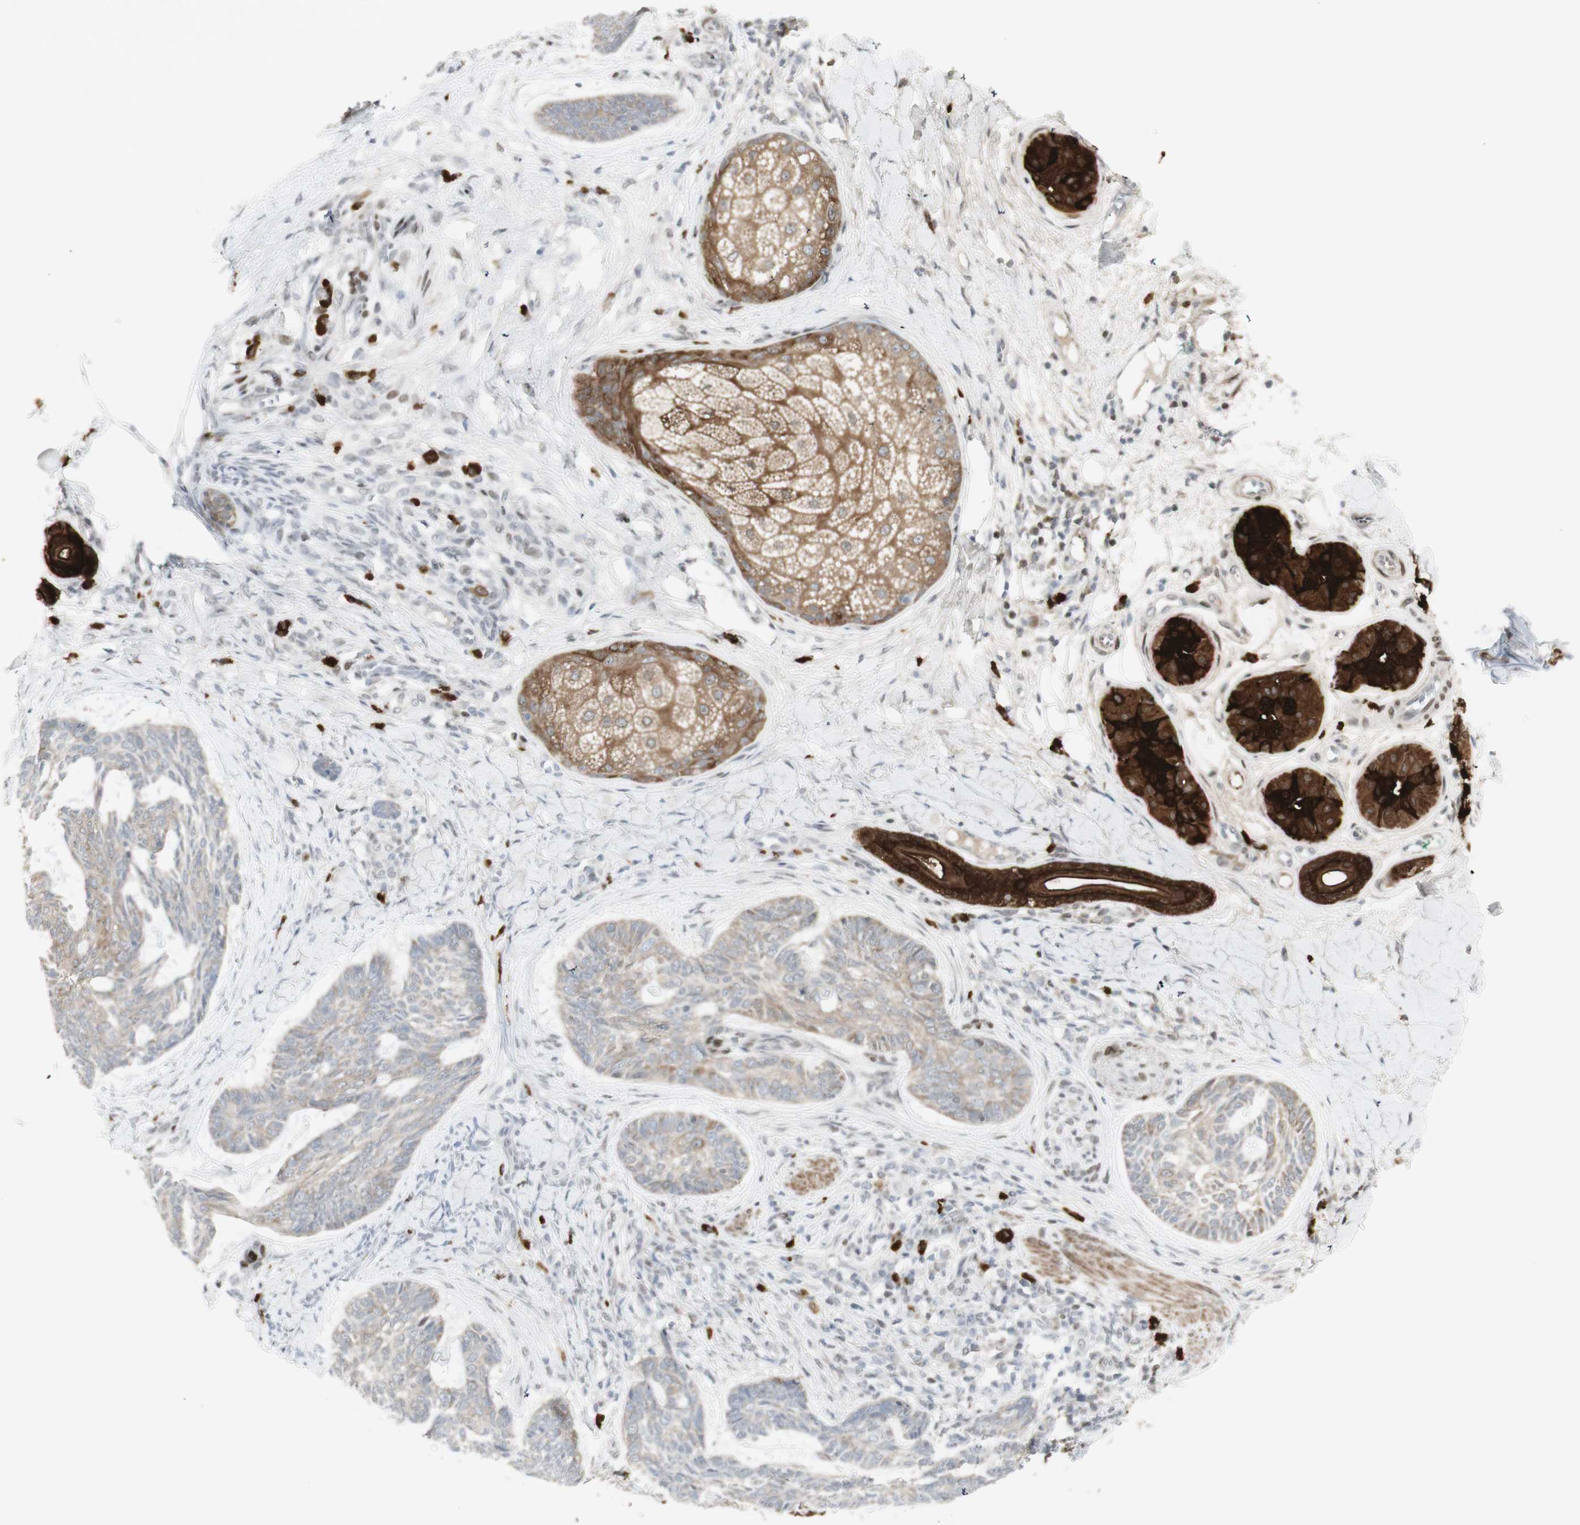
{"staining": {"intensity": "weak", "quantity": ">75%", "location": "cytoplasmic/membranous"}, "tissue": "skin cancer", "cell_type": "Tumor cells", "image_type": "cancer", "snomed": [{"axis": "morphology", "description": "Basal cell carcinoma"}, {"axis": "topography", "description": "Skin"}], "caption": "High-power microscopy captured an immunohistochemistry (IHC) photomicrograph of basal cell carcinoma (skin), revealing weak cytoplasmic/membranous expression in about >75% of tumor cells.", "gene": "C1orf116", "patient": {"sex": "male", "age": 43}}